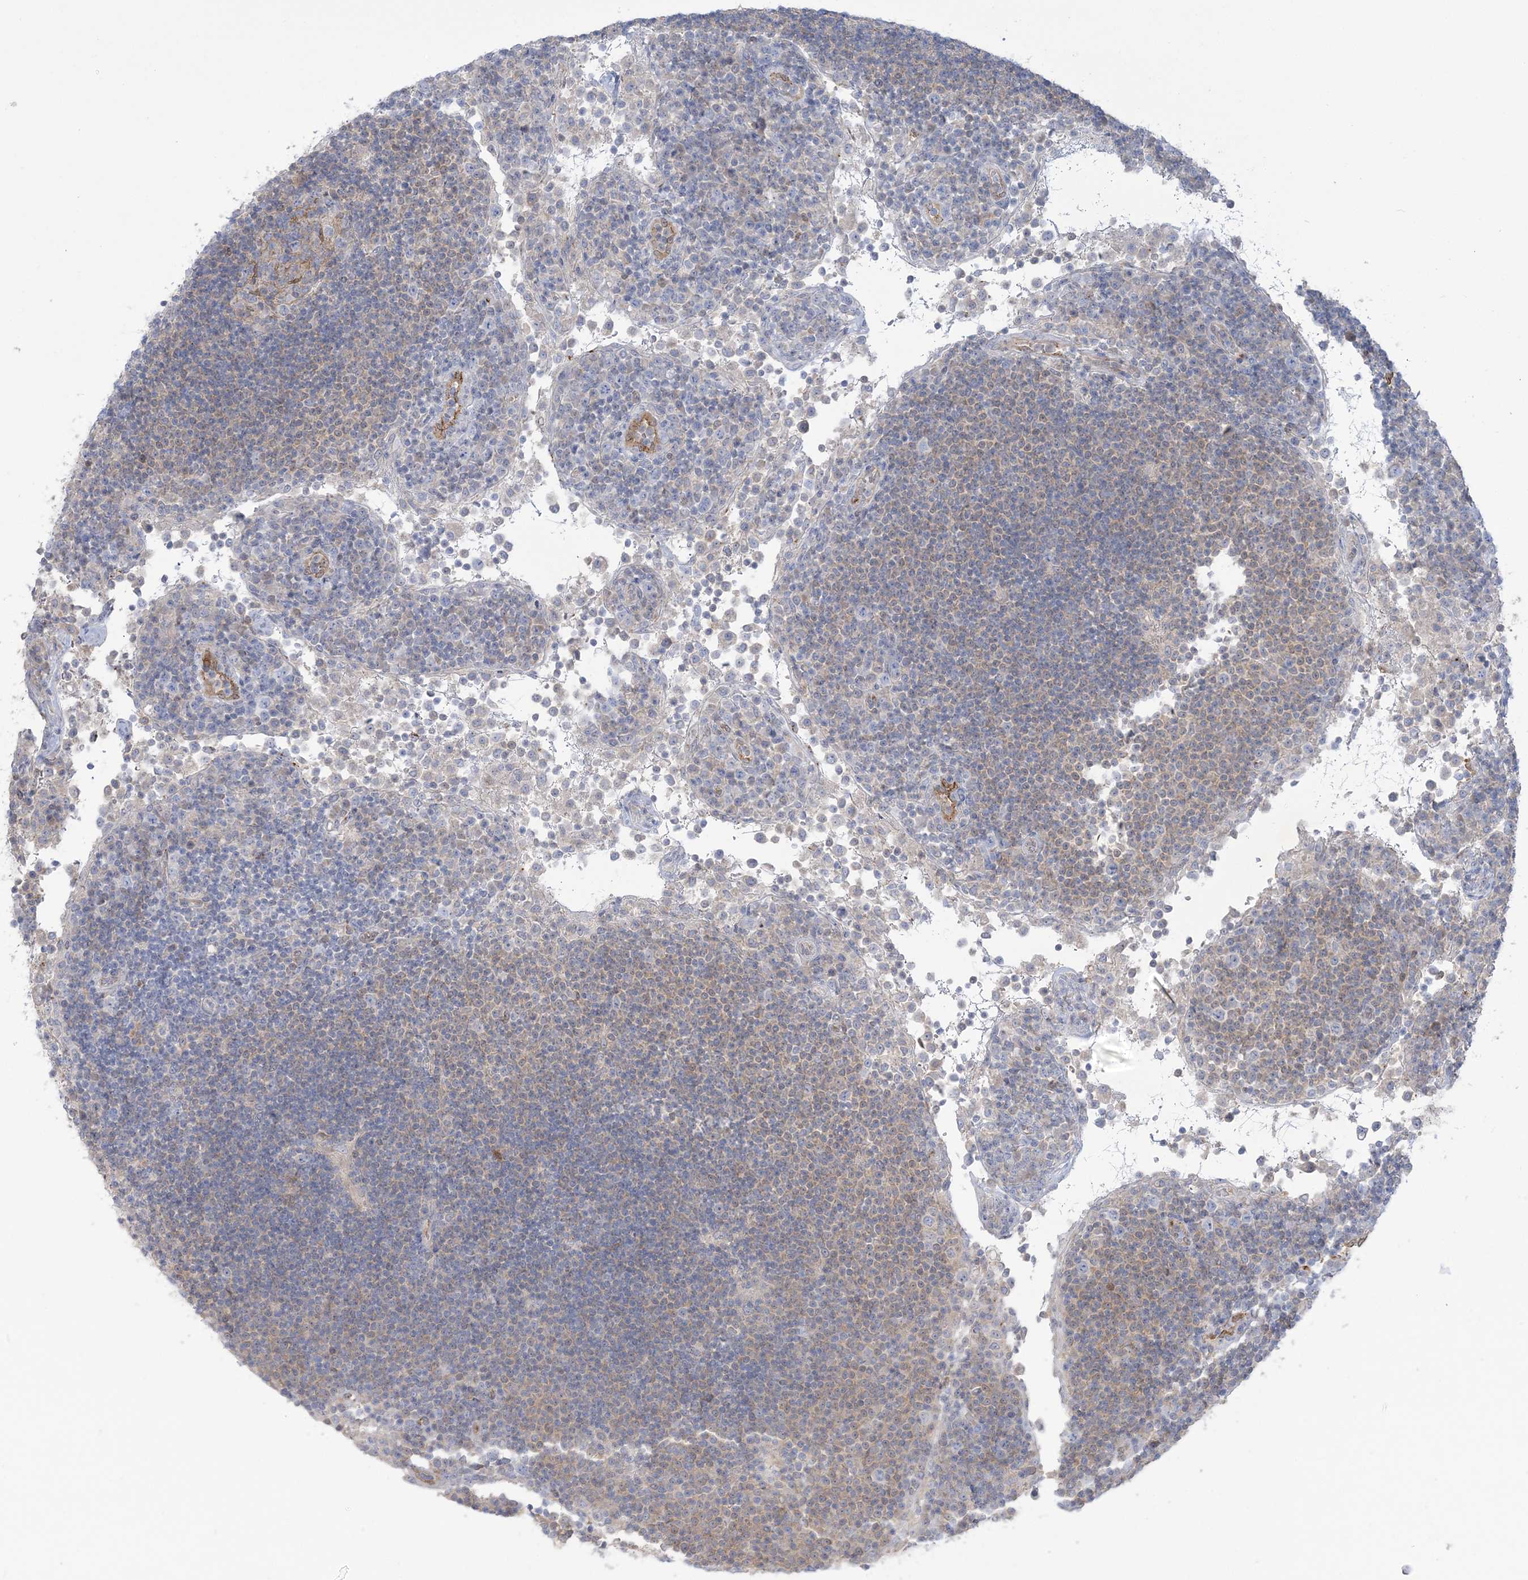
{"staining": {"intensity": "weak", "quantity": "<25%", "location": "cytoplasmic/membranous"}, "tissue": "lymph node", "cell_type": "Germinal center cells", "image_type": "normal", "snomed": [{"axis": "morphology", "description": "Normal tissue, NOS"}, {"axis": "topography", "description": "Lymph node"}], "caption": "This is an immunohistochemistry micrograph of normal human lymph node. There is no staining in germinal center cells.", "gene": "INPP1", "patient": {"sex": "female", "age": 53}}